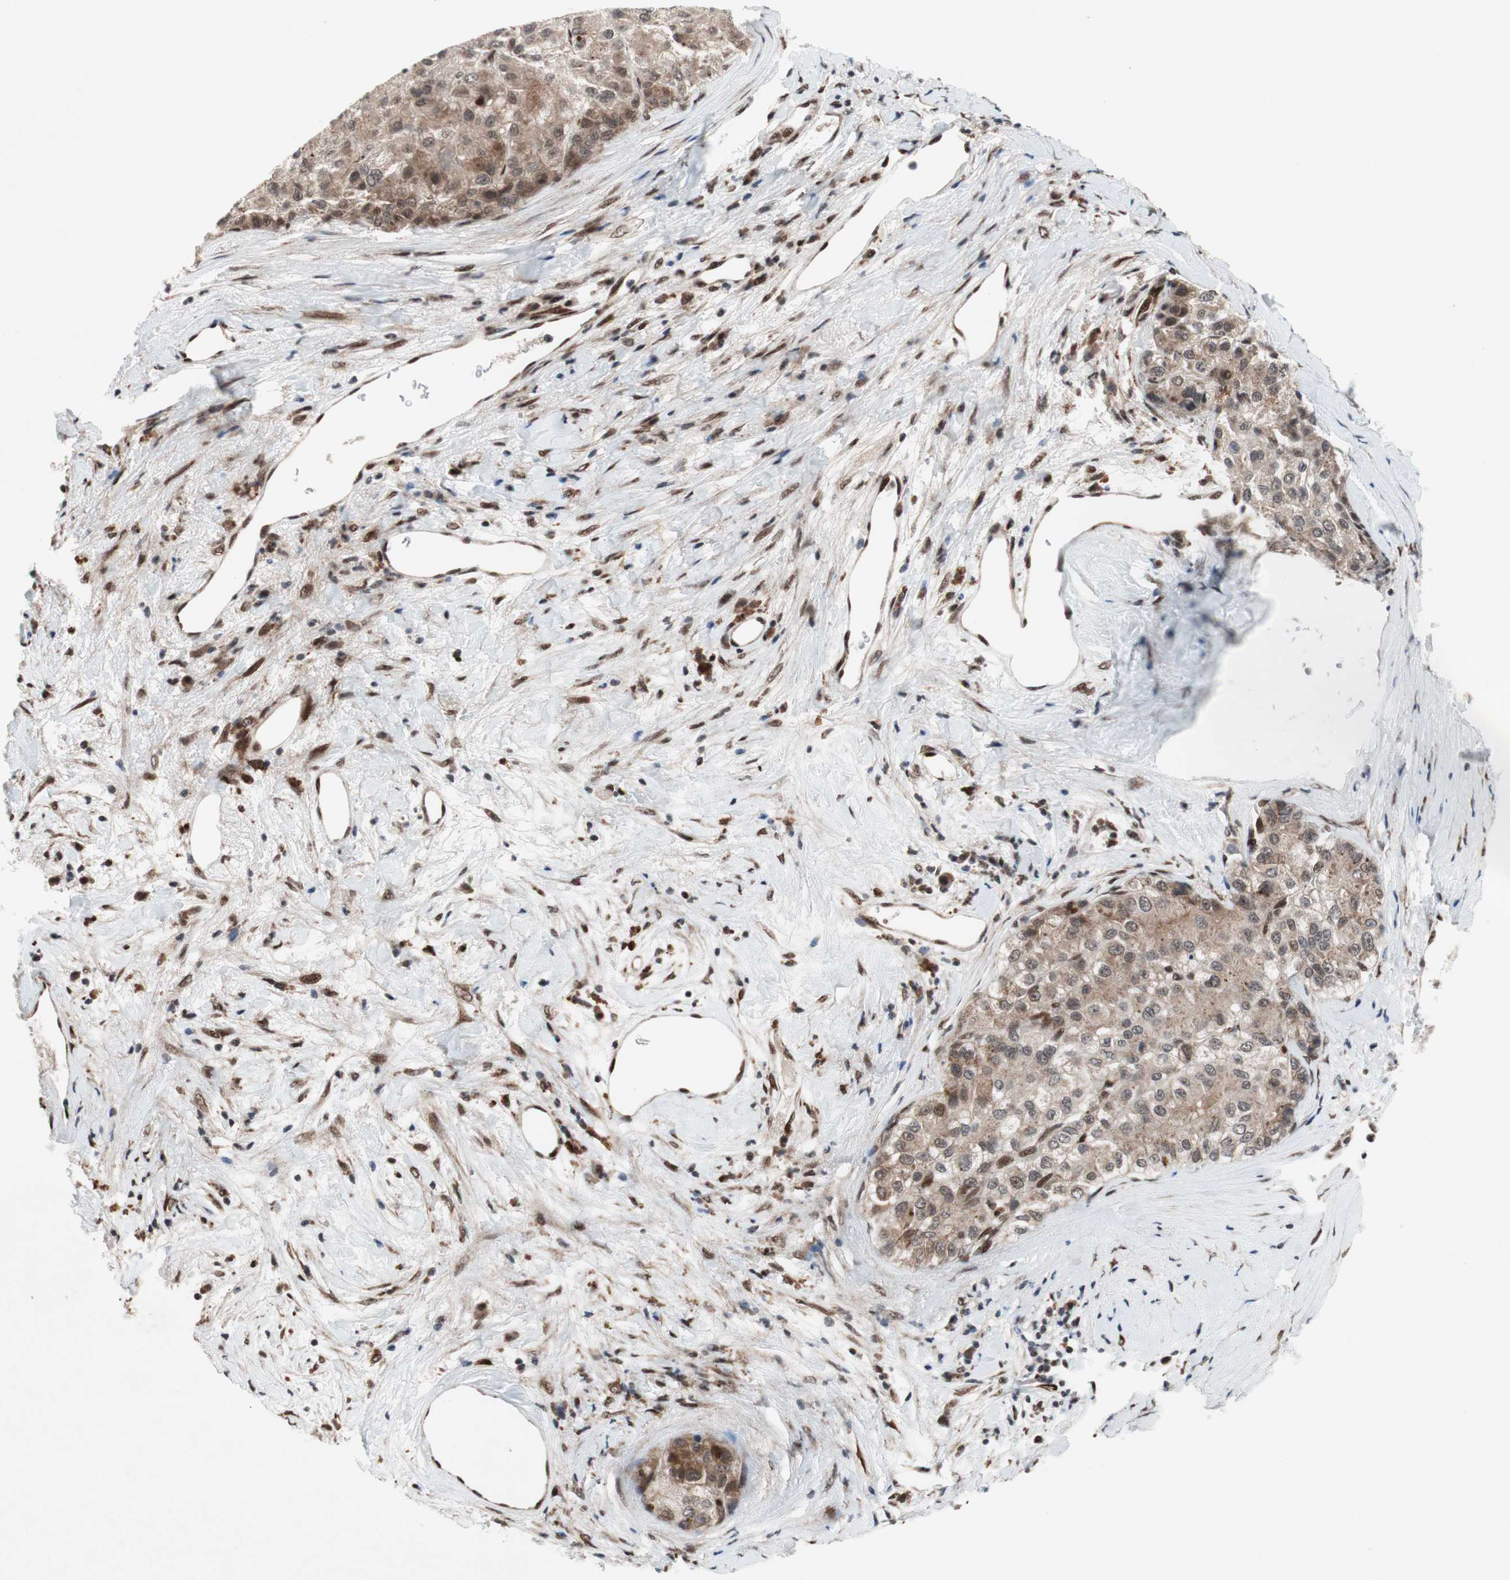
{"staining": {"intensity": "weak", "quantity": "25%-75%", "location": "cytoplasmic/membranous"}, "tissue": "liver cancer", "cell_type": "Tumor cells", "image_type": "cancer", "snomed": [{"axis": "morphology", "description": "Carcinoma, Hepatocellular, NOS"}, {"axis": "topography", "description": "Liver"}], "caption": "Protein expression analysis of liver cancer shows weak cytoplasmic/membranous staining in approximately 25%-75% of tumor cells.", "gene": "TCF12", "patient": {"sex": "male", "age": 80}}